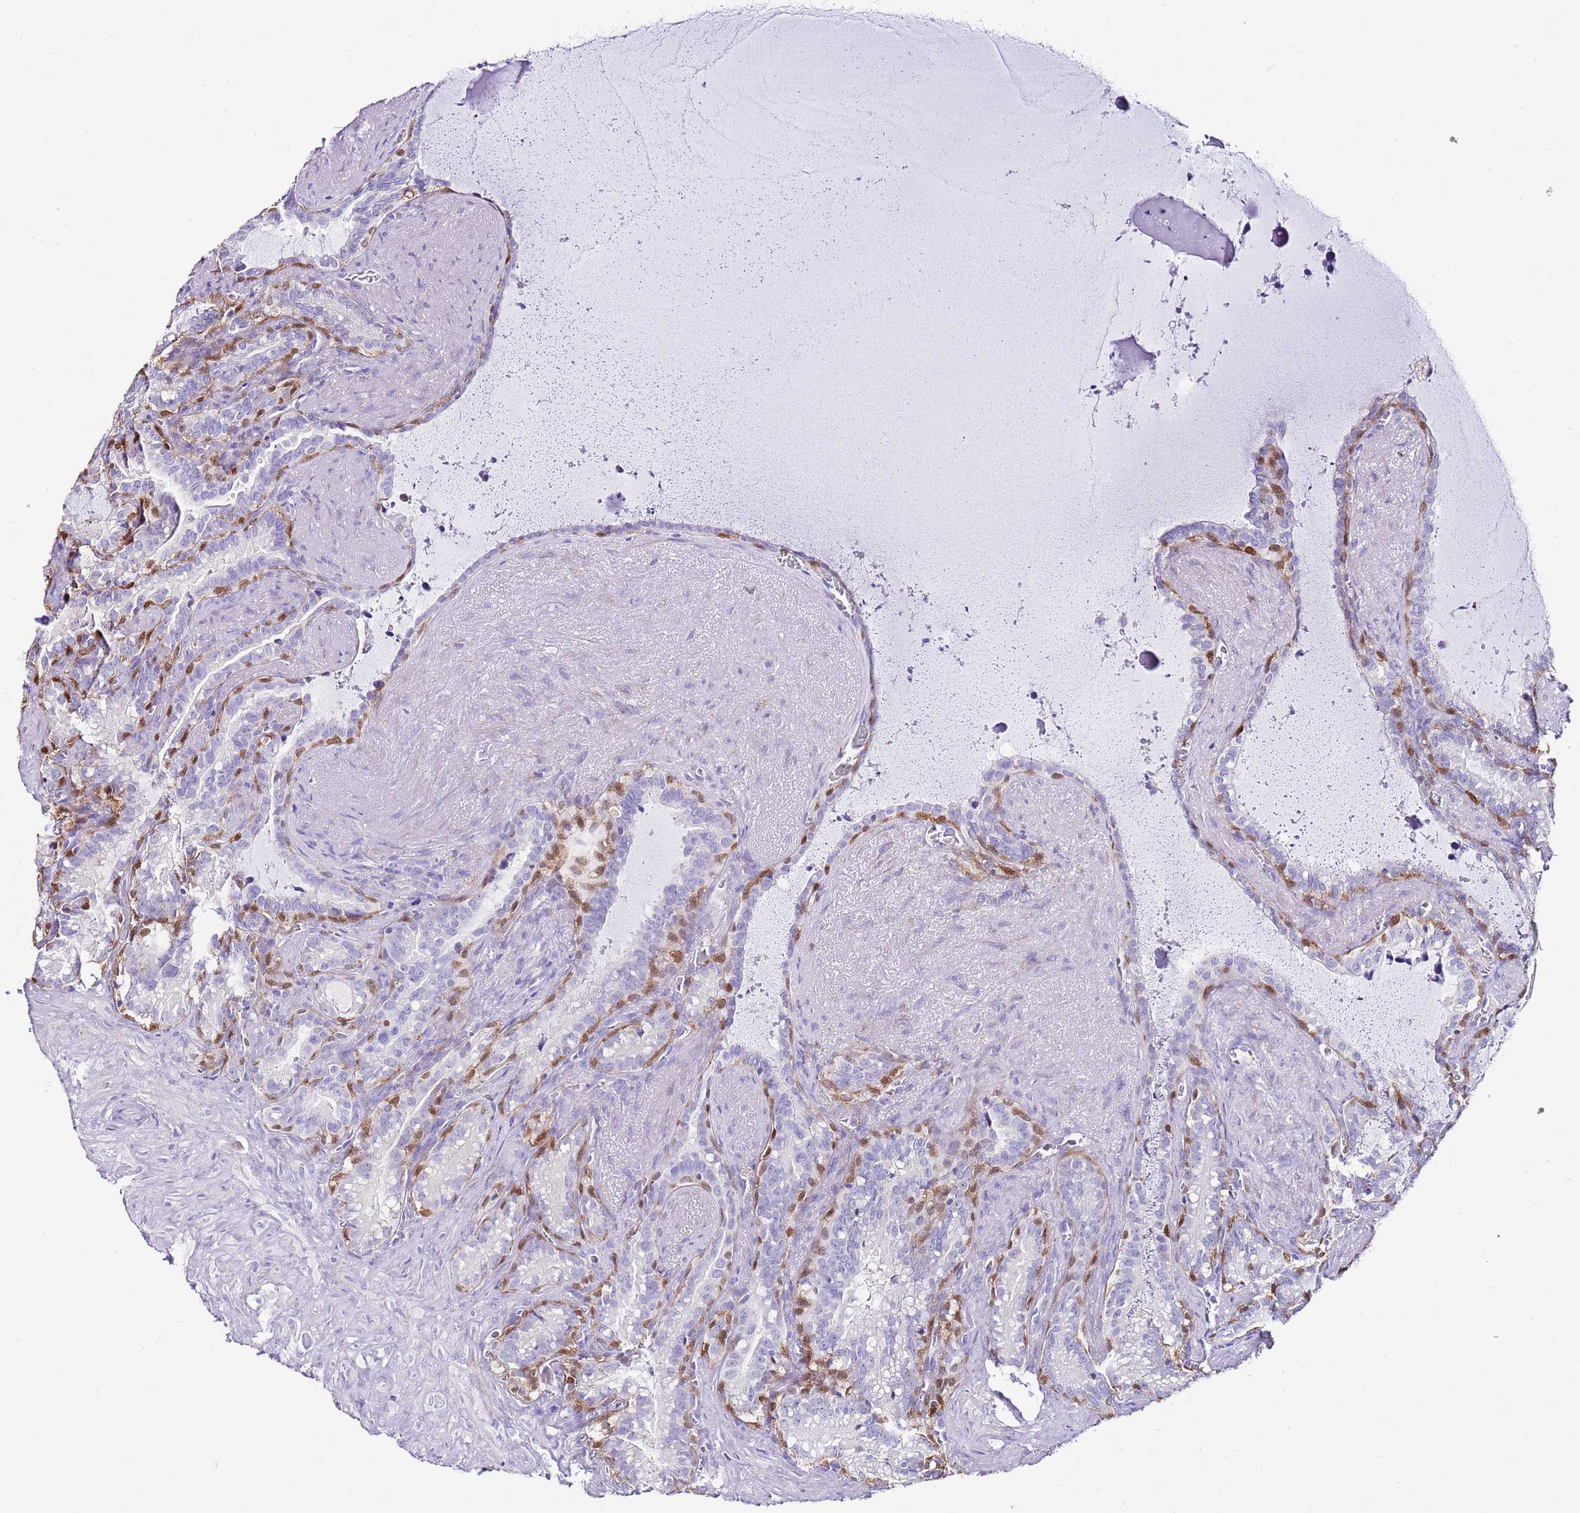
{"staining": {"intensity": "moderate", "quantity": "<25%", "location": "cytoplasmic/membranous,nuclear"}, "tissue": "seminal vesicle", "cell_type": "Glandular cells", "image_type": "normal", "snomed": [{"axis": "morphology", "description": "Normal tissue, NOS"}, {"axis": "topography", "description": "Prostate"}, {"axis": "topography", "description": "Seminal veicle"}], "caption": "An image showing moderate cytoplasmic/membranous,nuclear staining in approximately <25% of glandular cells in normal seminal vesicle, as visualized by brown immunohistochemical staining.", "gene": "ALDH3A1", "patient": {"sex": "male", "age": 58}}